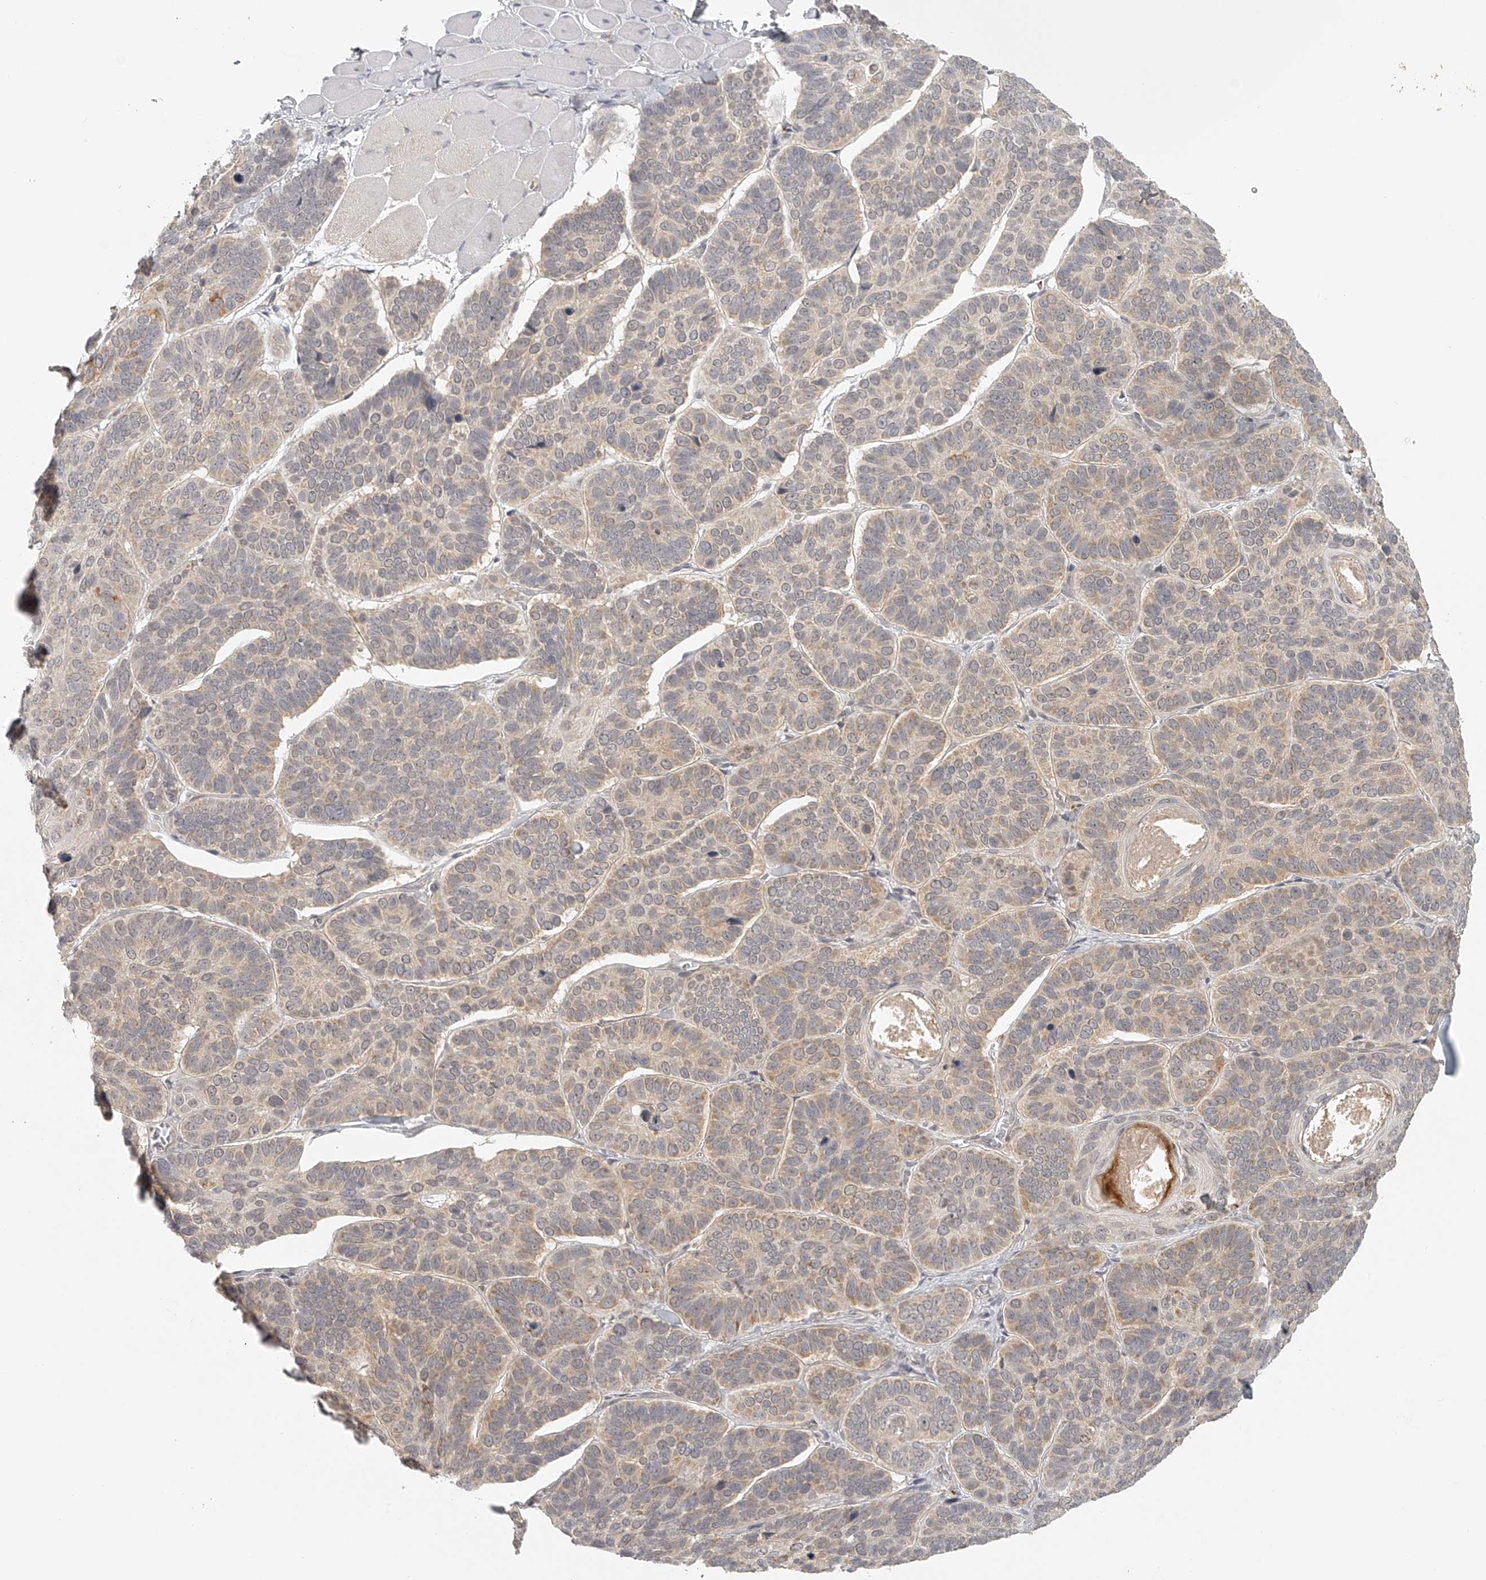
{"staining": {"intensity": "weak", "quantity": "<25%", "location": "cytoplasmic/membranous"}, "tissue": "skin cancer", "cell_type": "Tumor cells", "image_type": "cancer", "snomed": [{"axis": "morphology", "description": "Basal cell carcinoma"}, {"axis": "topography", "description": "Skin"}], "caption": "DAB immunohistochemical staining of skin cancer demonstrates no significant staining in tumor cells.", "gene": "BCL2L11", "patient": {"sex": "male", "age": 62}}